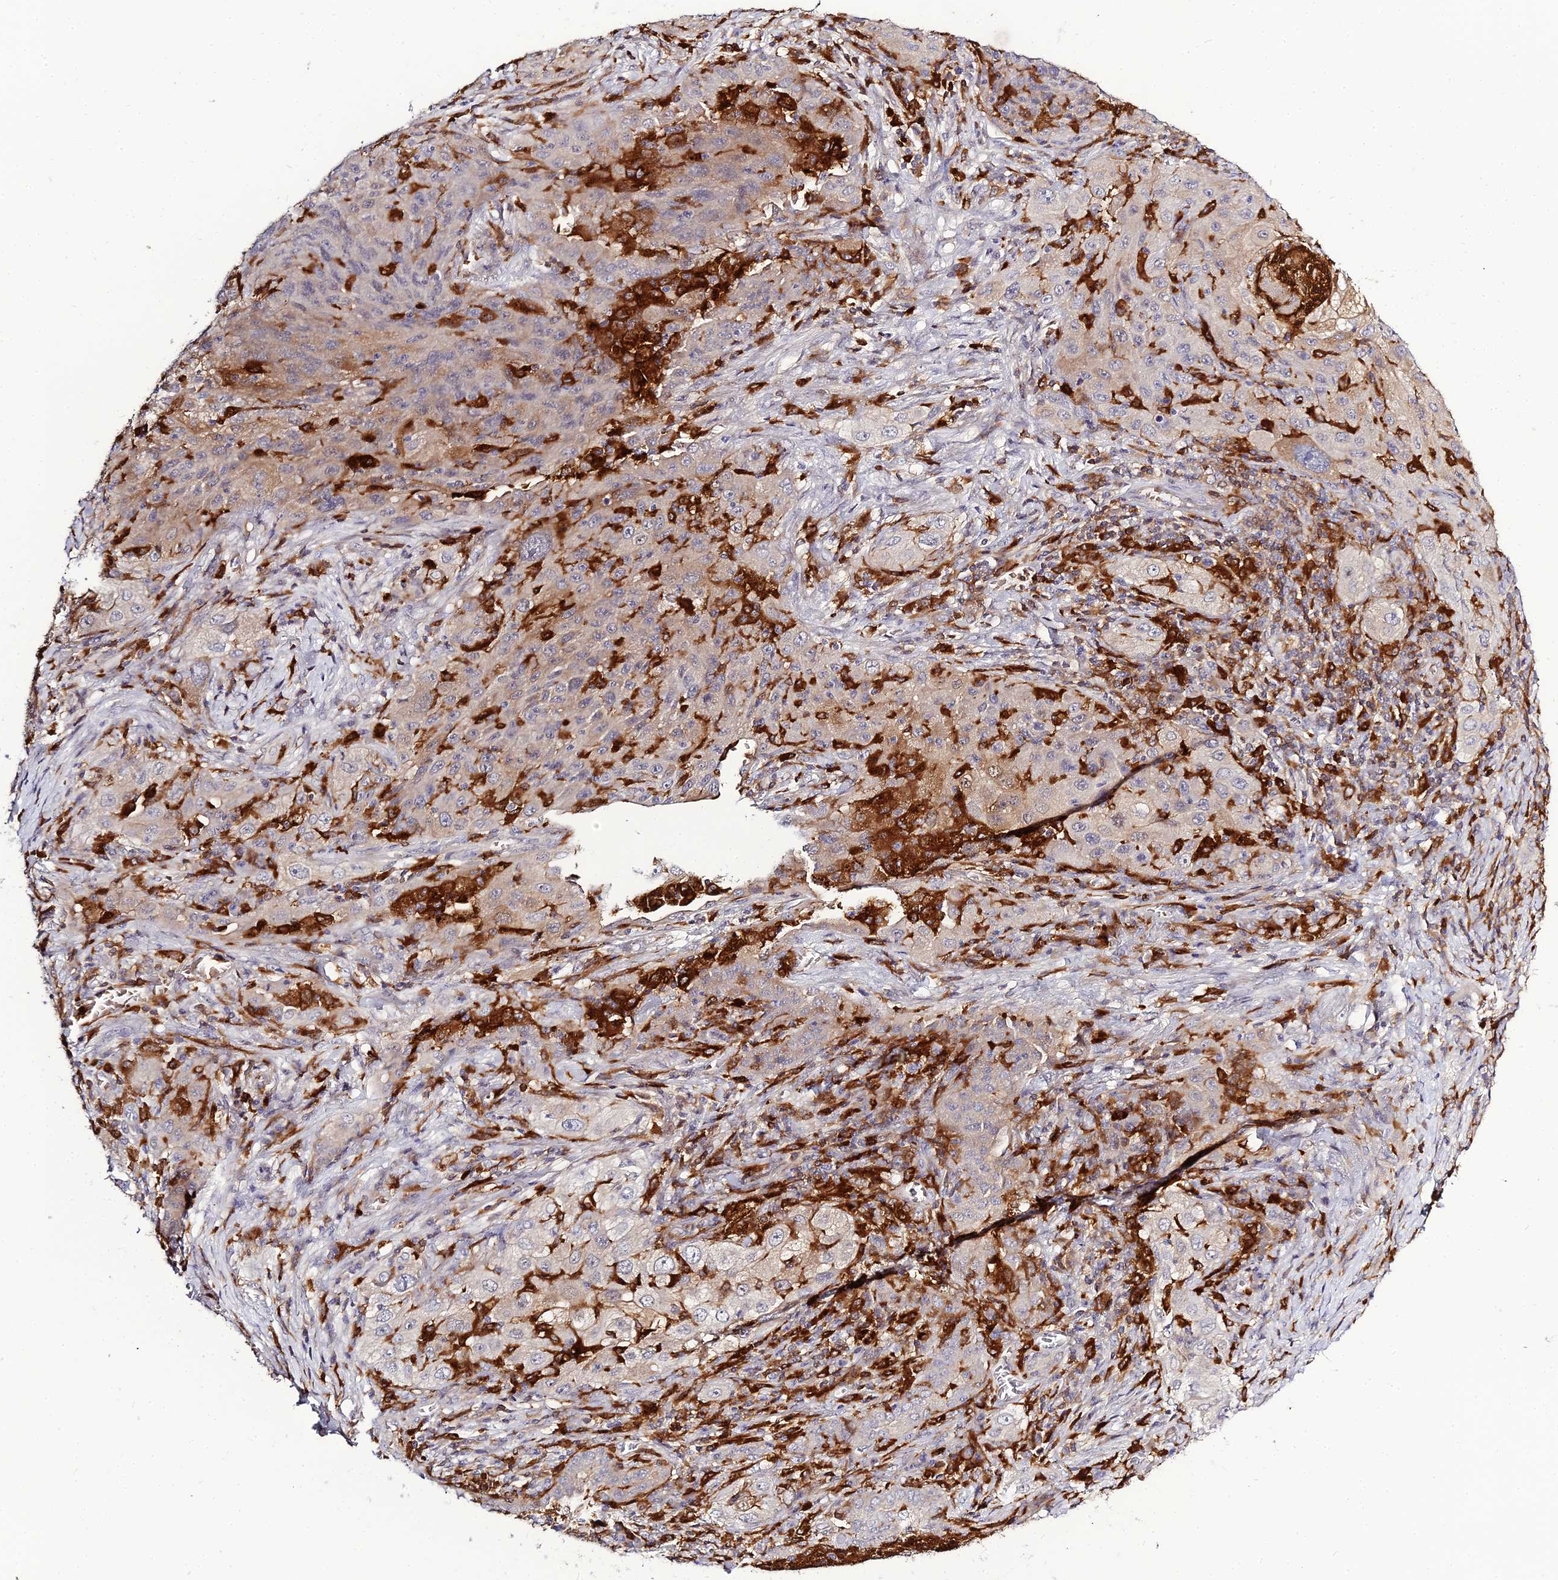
{"staining": {"intensity": "strong", "quantity": "<25%", "location": "cytoplasmic/membranous"}, "tissue": "lung cancer", "cell_type": "Tumor cells", "image_type": "cancer", "snomed": [{"axis": "morphology", "description": "Squamous cell carcinoma, NOS"}, {"axis": "topography", "description": "Lung"}], "caption": "Protein expression analysis of lung squamous cell carcinoma demonstrates strong cytoplasmic/membranous expression in about <25% of tumor cells.", "gene": "IL4I1", "patient": {"sex": "female", "age": 69}}